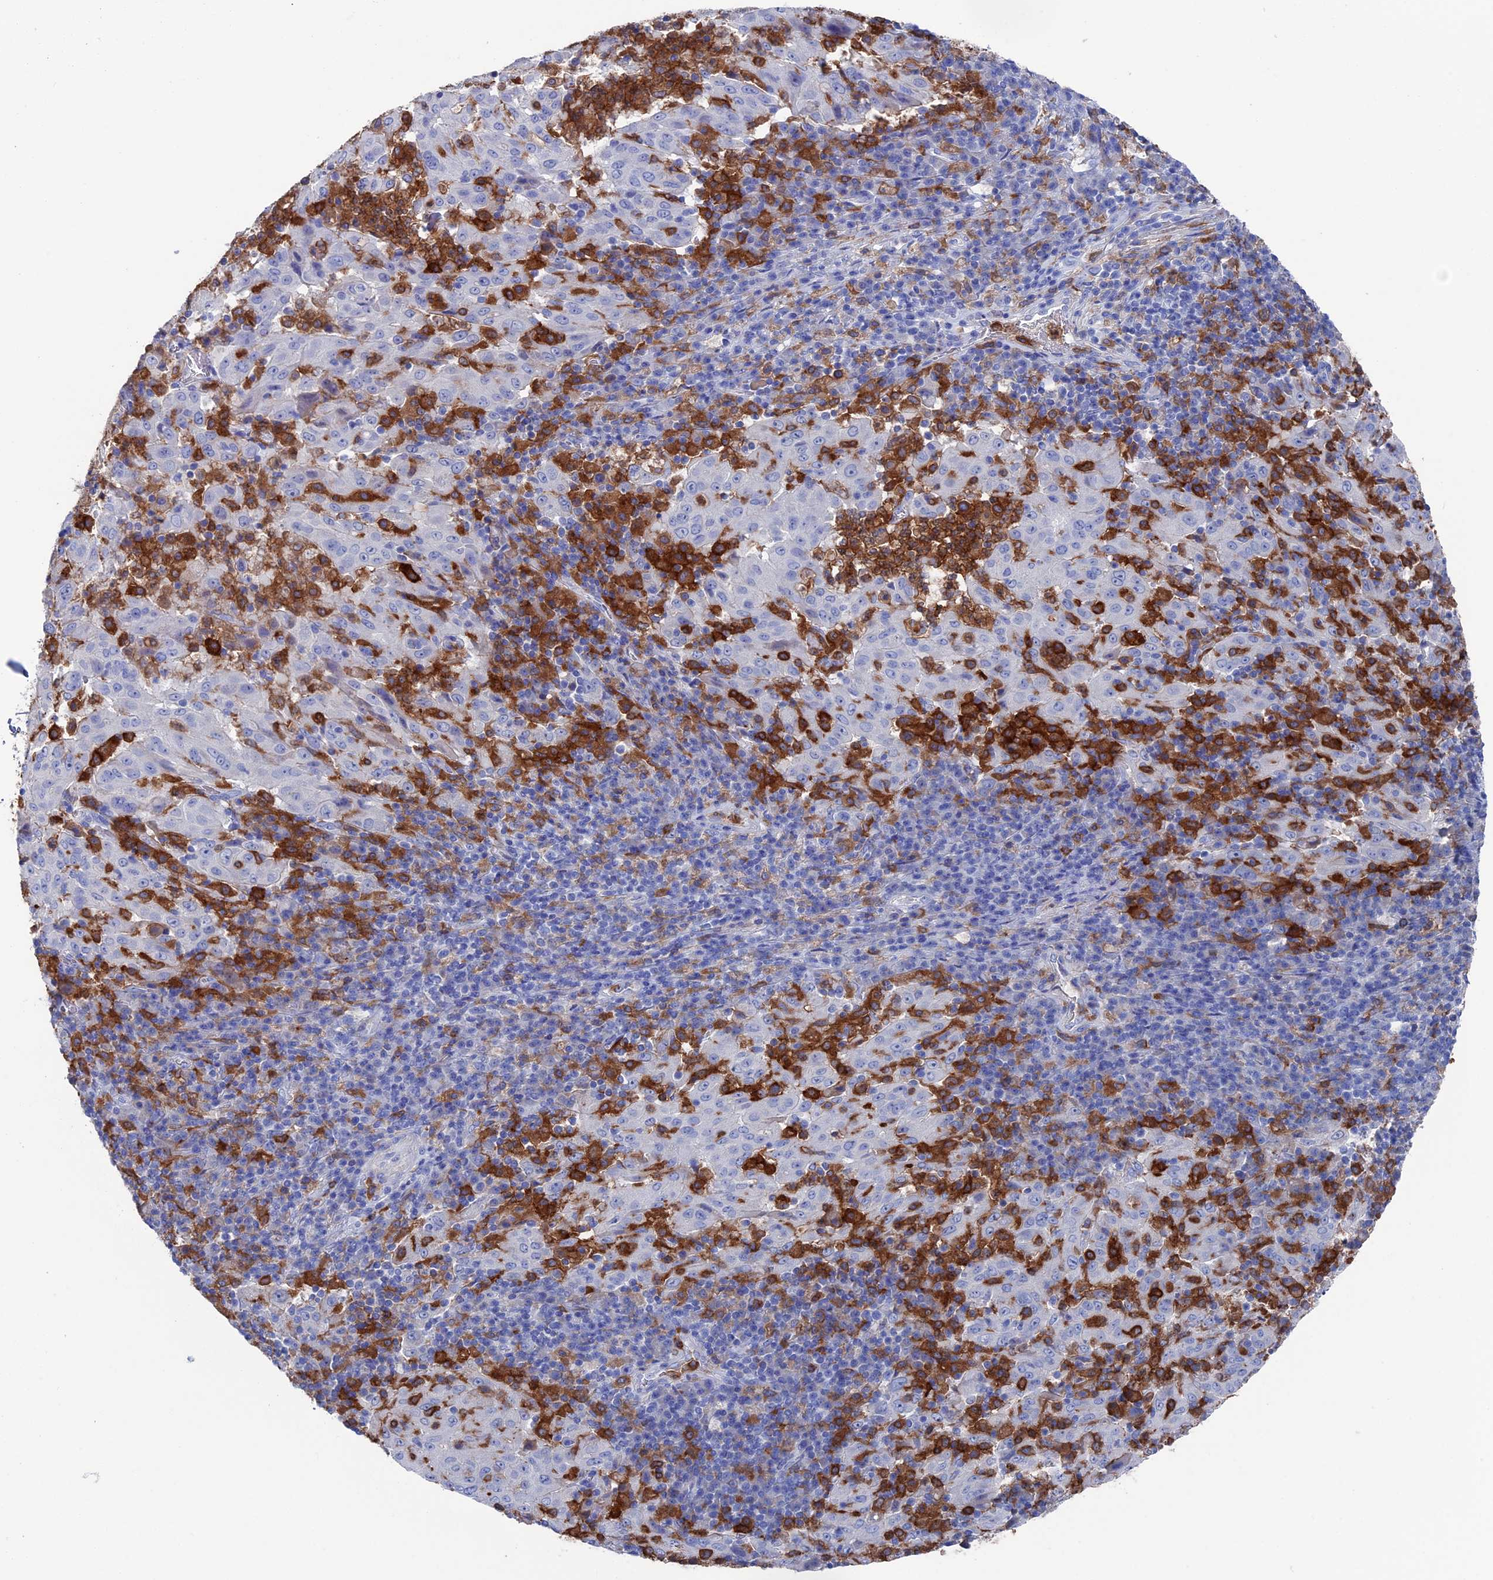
{"staining": {"intensity": "negative", "quantity": "none", "location": "none"}, "tissue": "pancreatic cancer", "cell_type": "Tumor cells", "image_type": "cancer", "snomed": [{"axis": "morphology", "description": "Adenocarcinoma, NOS"}, {"axis": "topography", "description": "Pancreas"}], "caption": "There is no significant expression in tumor cells of adenocarcinoma (pancreatic).", "gene": "TYROBP", "patient": {"sex": "male", "age": 63}}